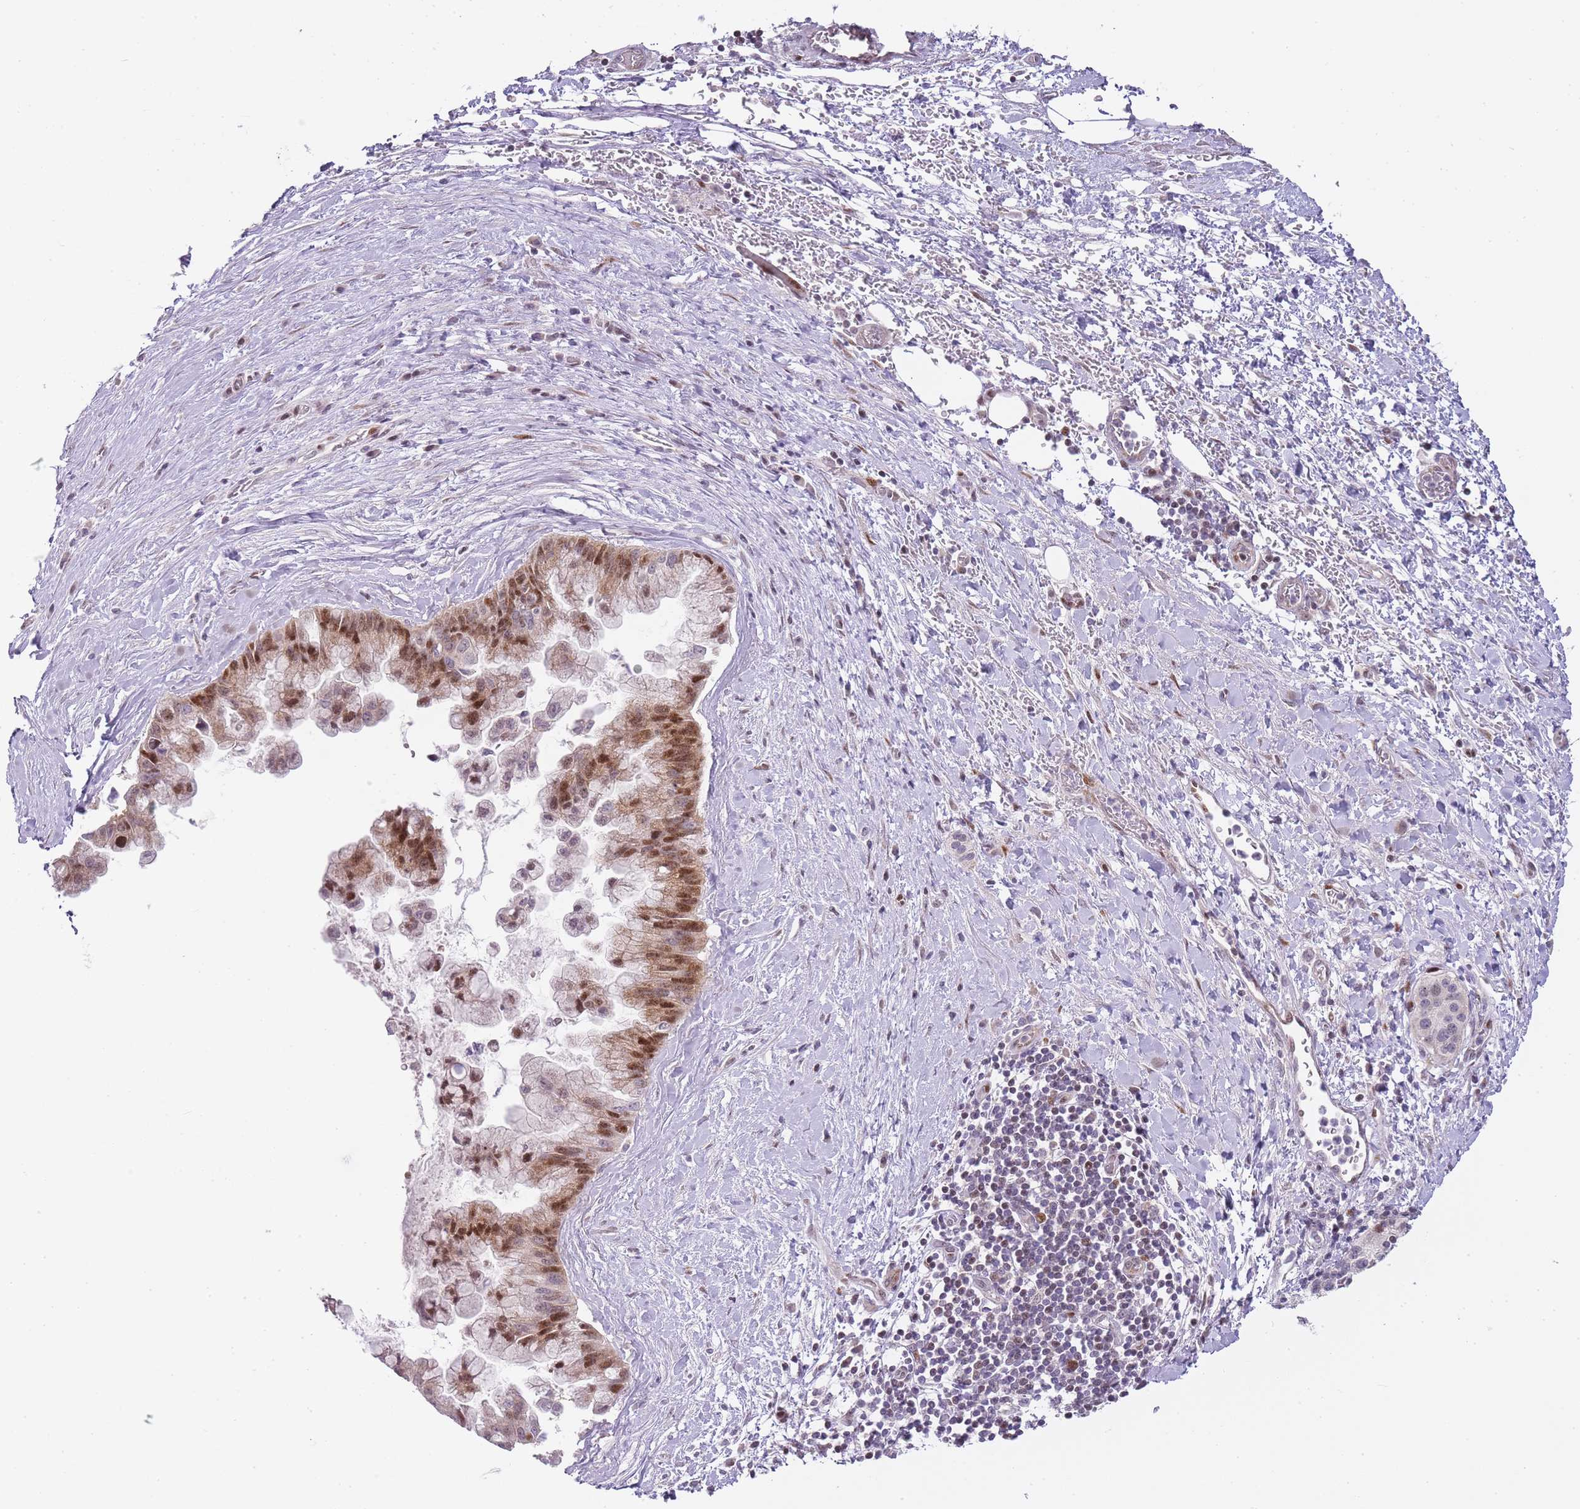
{"staining": {"intensity": "moderate", "quantity": "25%-75%", "location": "cytoplasmic/membranous,nuclear"}, "tissue": "pancreatic cancer", "cell_type": "Tumor cells", "image_type": "cancer", "snomed": [{"axis": "morphology", "description": "Adenocarcinoma, NOS"}, {"axis": "topography", "description": "Pancreas"}], "caption": "Pancreatic cancer (adenocarcinoma) was stained to show a protein in brown. There is medium levels of moderate cytoplasmic/membranous and nuclear positivity in approximately 25%-75% of tumor cells. The staining was performed using DAB (3,3'-diaminobenzidine), with brown indicating positive protein expression. Nuclei are stained blue with hematoxylin.", "gene": "OGG1", "patient": {"sex": "male", "age": 73}}